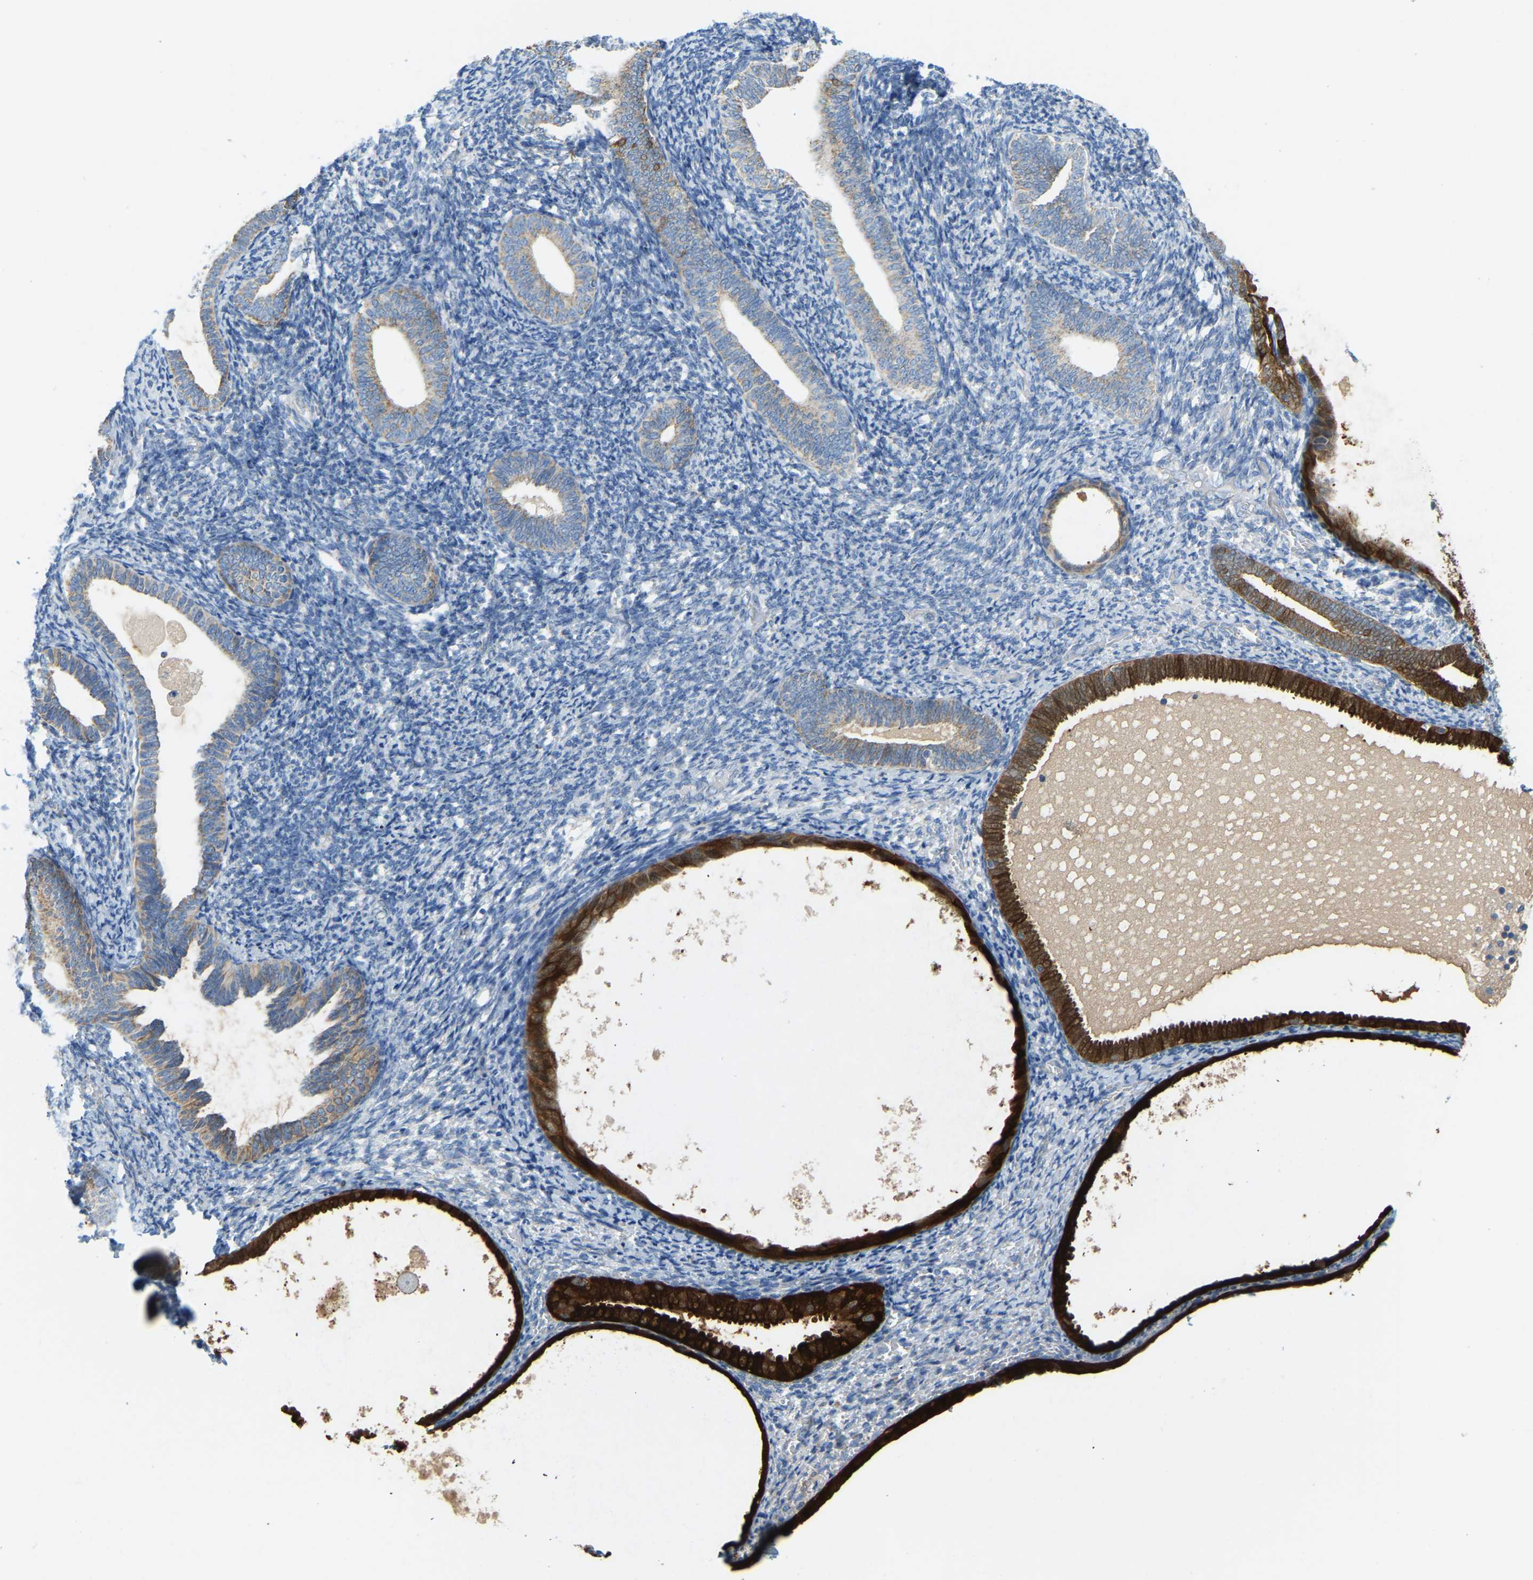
{"staining": {"intensity": "negative", "quantity": "none", "location": "none"}, "tissue": "endometrium", "cell_type": "Cells in endometrial stroma", "image_type": "normal", "snomed": [{"axis": "morphology", "description": "Normal tissue, NOS"}, {"axis": "topography", "description": "Endometrium"}], "caption": "A photomicrograph of endometrium stained for a protein exhibits no brown staining in cells in endometrial stroma. (DAB immunohistochemistry (IHC) with hematoxylin counter stain).", "gene": "GDA", "patient": {"sex": "female", "age": 66}}